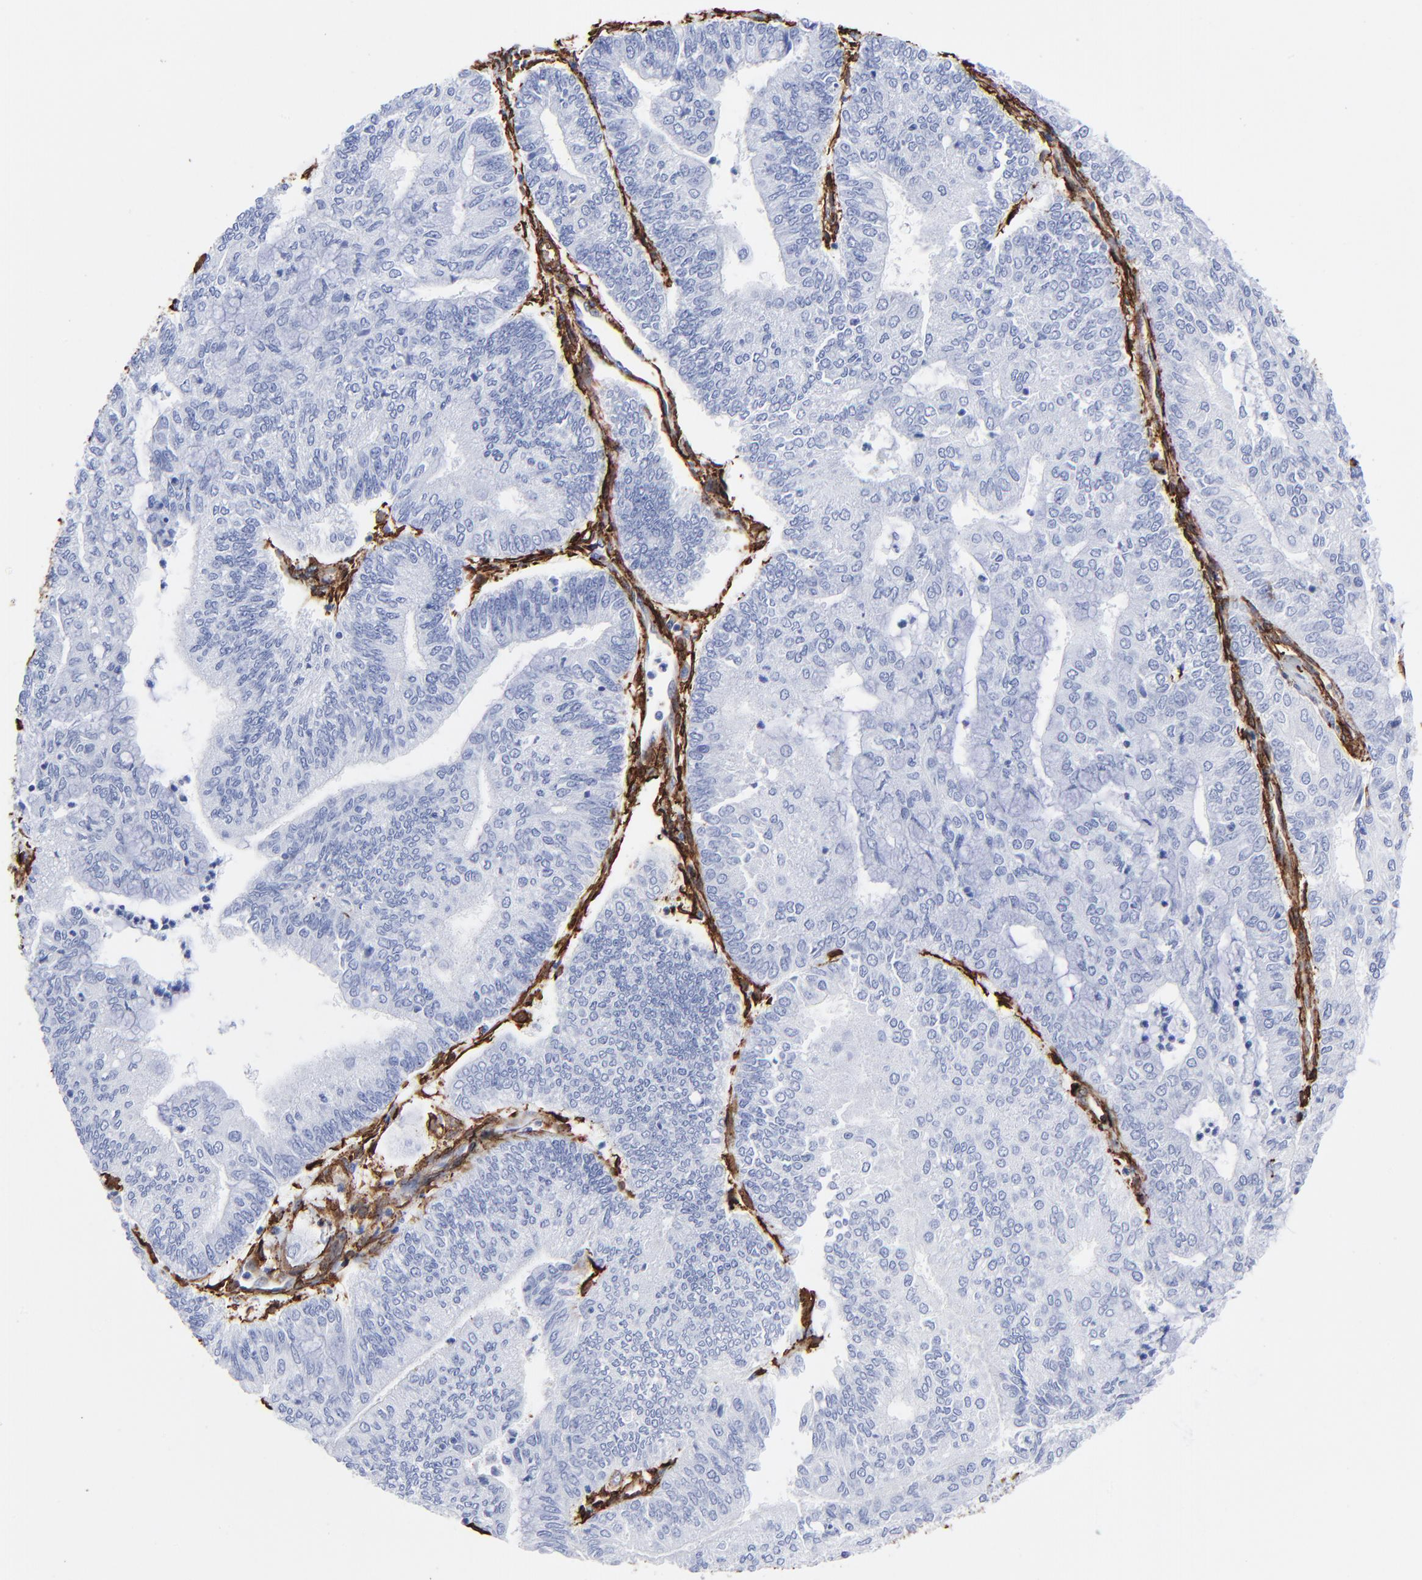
{"staining": {"intensity": "negative", "quantity": "none", "location": "none"}, "tissue": "endometrial cancer", "cell_type": "Tumor cells", "image_type": "cancer", "snomed": [{"axis": "morphology", "description": "Adenocarcinoma, NOS"}, {"axis": "topography", "description": "Endometrium"}], "caption": "A high-resolution image shows immunohistochemistry (IHC) staining of endometrial adenocarcinoma, which demonstrates no significant positivity in tumor cells.", "gene": "CAV1", "patient": {"sex": "female", "age": 59}}